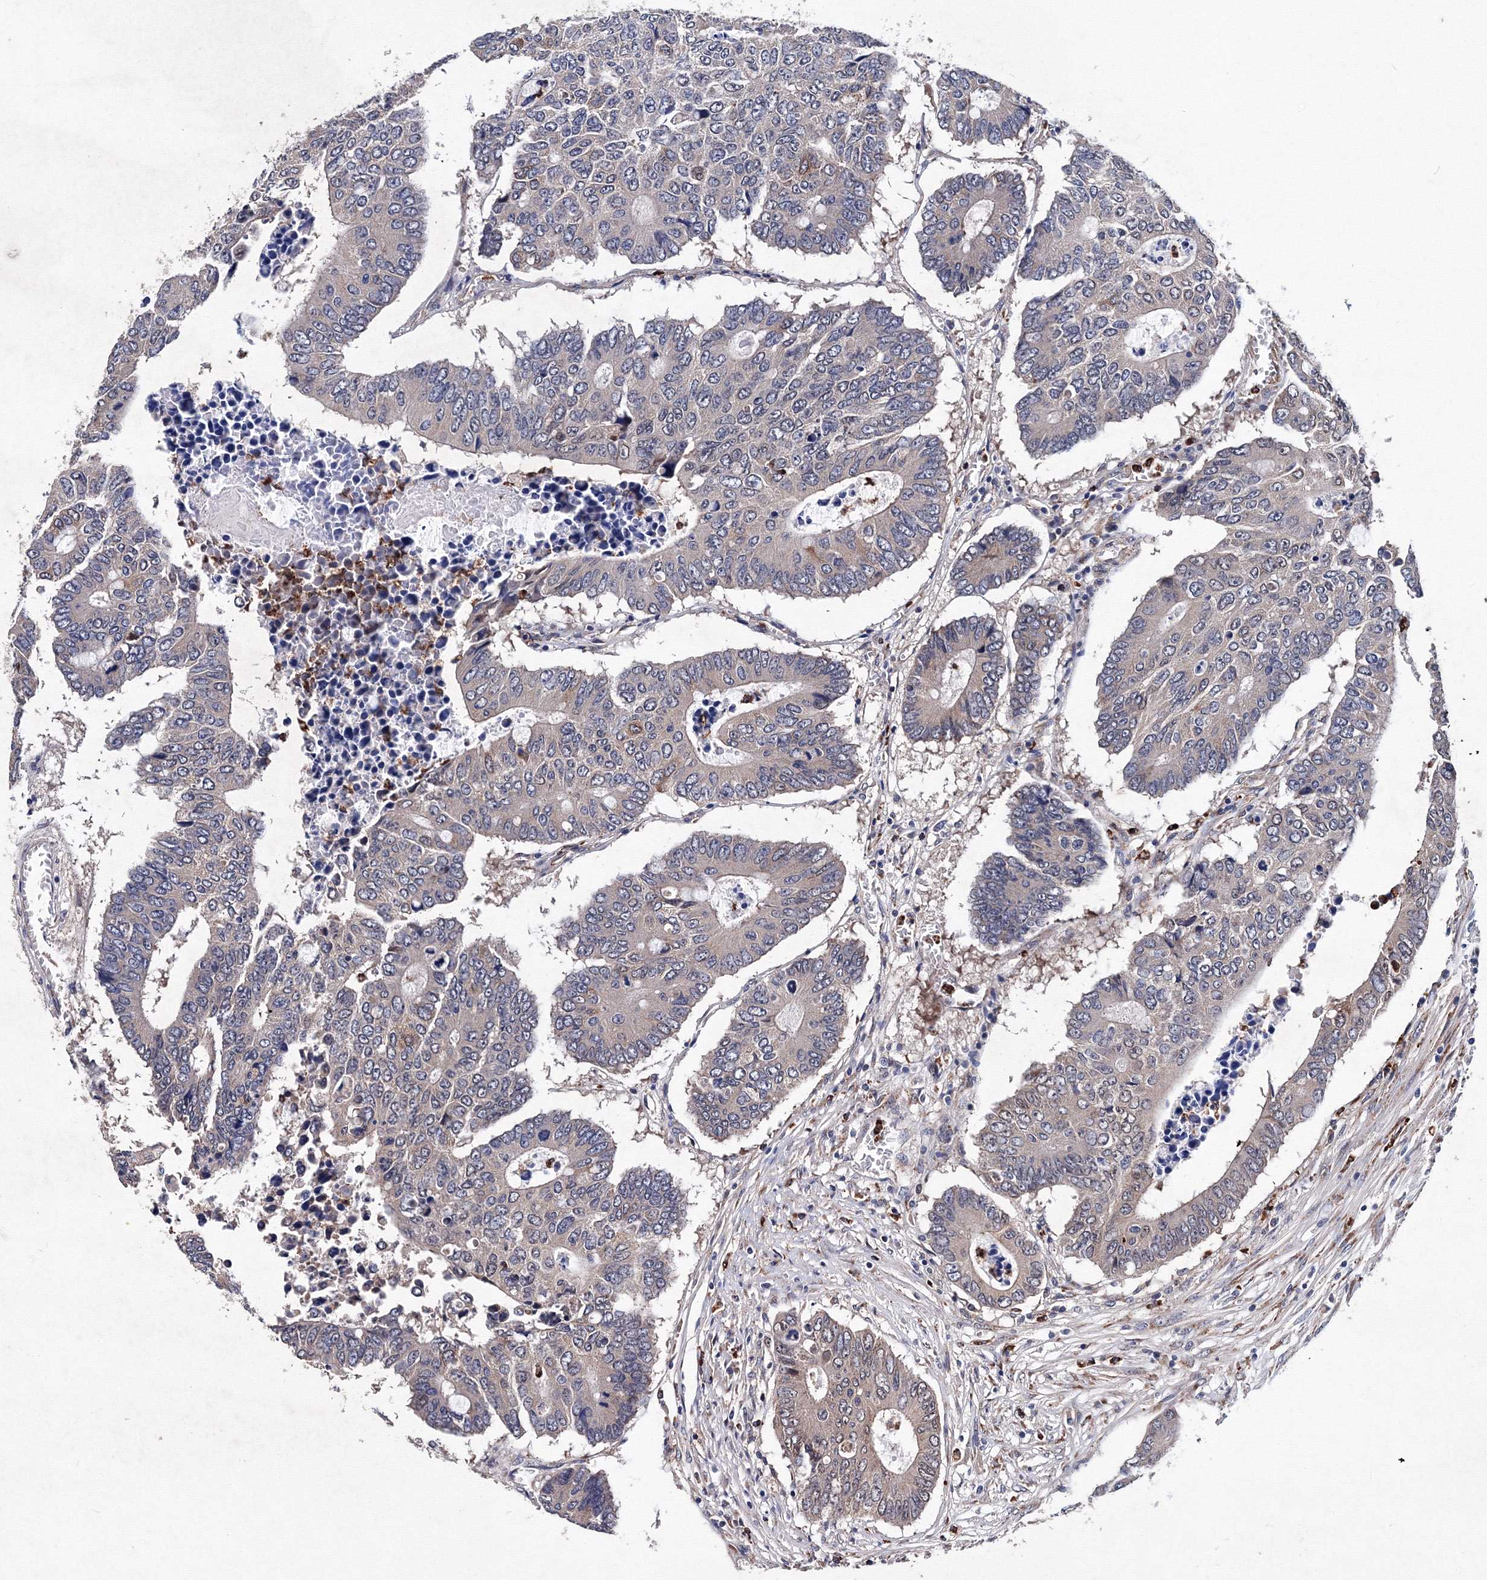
{"staining": {"intensity": "negative", "quantity": "none", "location": "none"}, "tissue": "colorectal cancer", "cell_type": "Tumor cells", "image_type": "cancer", "snomed": [{"axis": "morphology", "description": "Adenocarcinoma, NOS"}, {"axis": "topography", "description": "Colon"}], "caption": "A histopathology image of colorectal cancer (adenocarcinoma) stained for a protein shows no brown staining in tumor cells. (DAB (3,3'-diaminobenzidine) immunohistochemistry, high magnification).", "gene": "PHYKPL", "patient": {"sex": "male", "age": 87}}